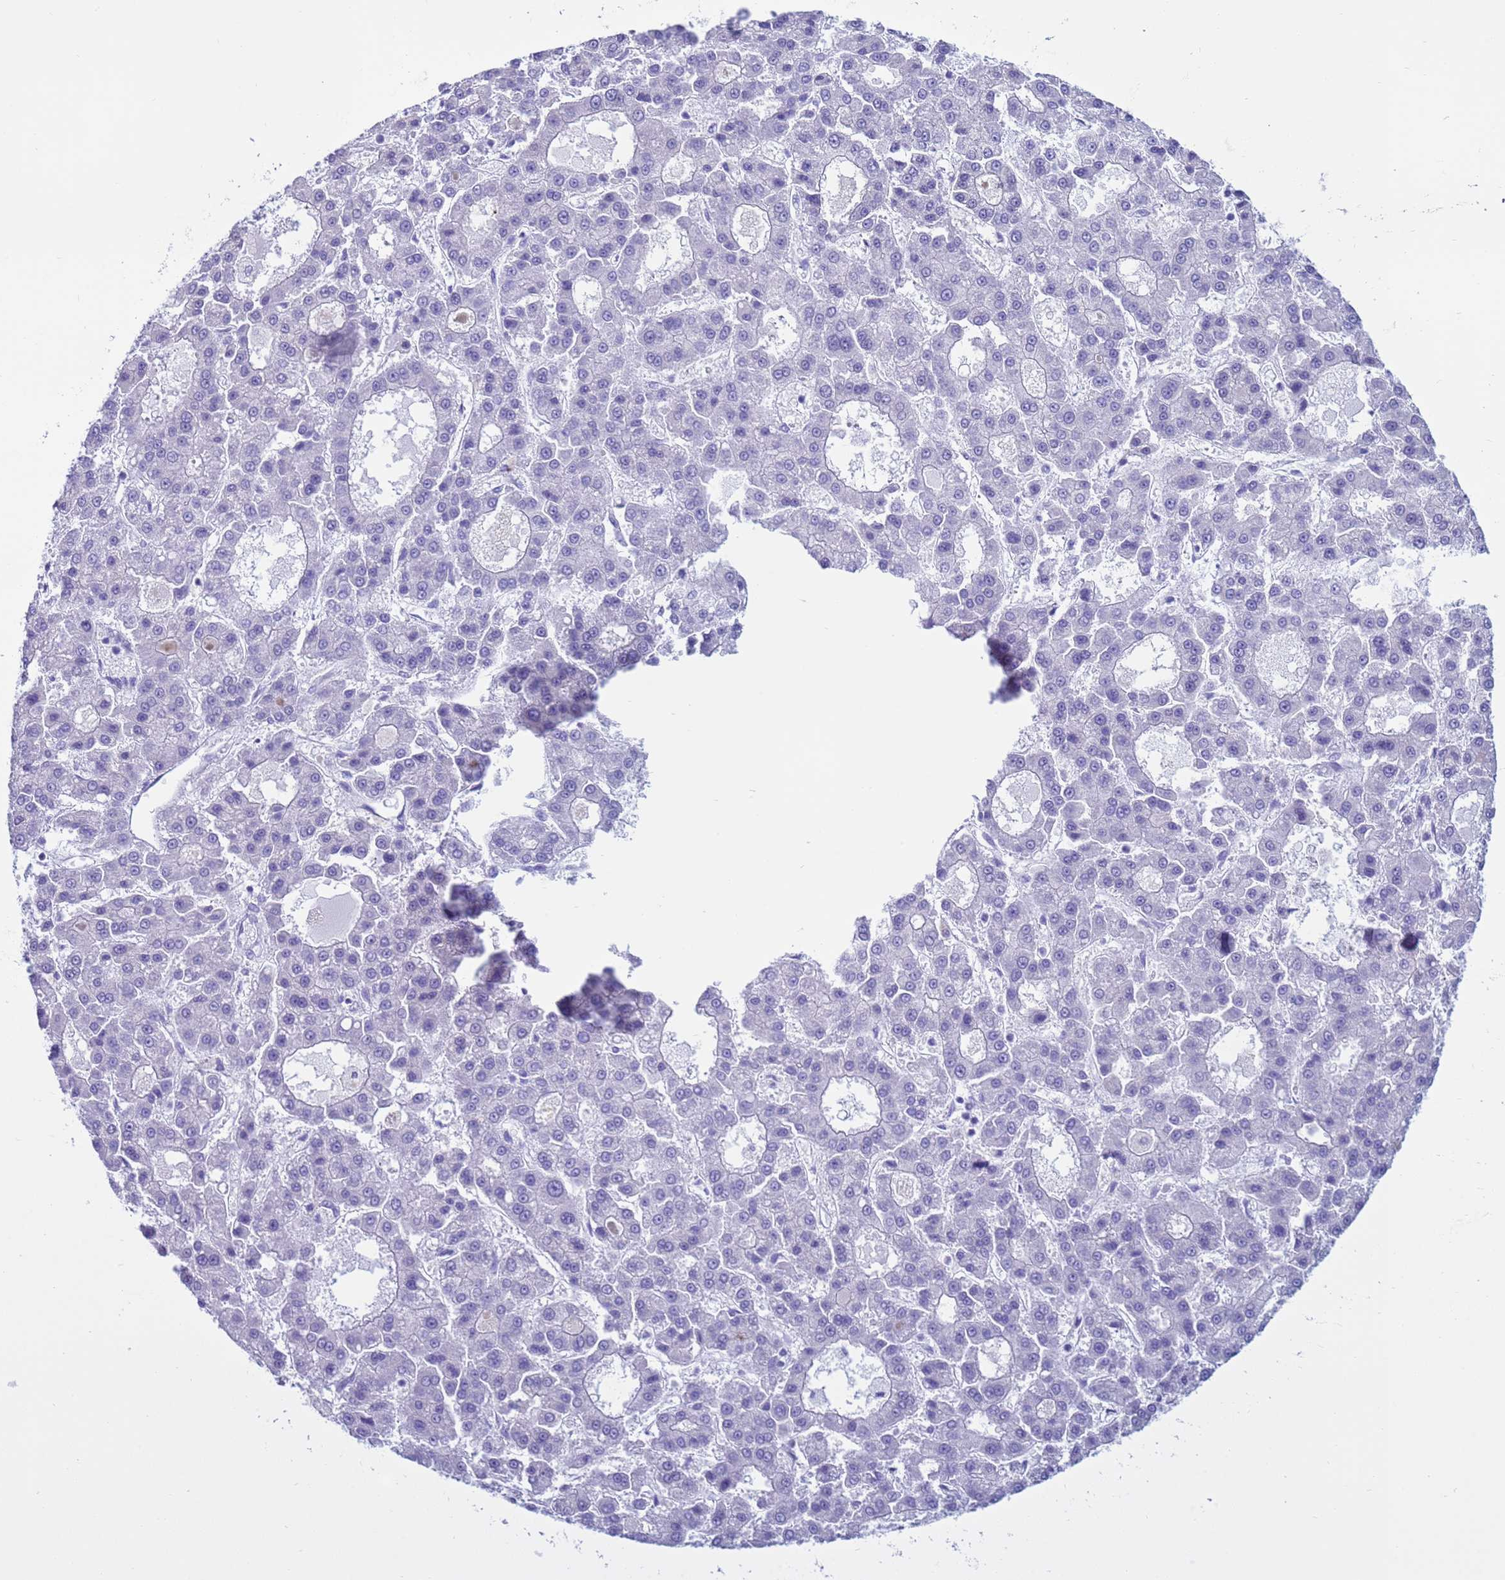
{"staining": {"intensity": "negative", "quantity": "none", "location": "none"}, "tissue": "liver cancer", "cell_type": "Tumor cells", "image_type": "cancer", "snomed": [{"axis": "morphology", "description": "Carcinoma, Hepatocellular, NOS"}, {"axis": "topography", "description": "Liver"}], "caption": "This is an IHC micrograph of liver cancer. There is no staining in tumor cells.", "gene": "CST4", "patient": {"sex": "male", "age": 70}}